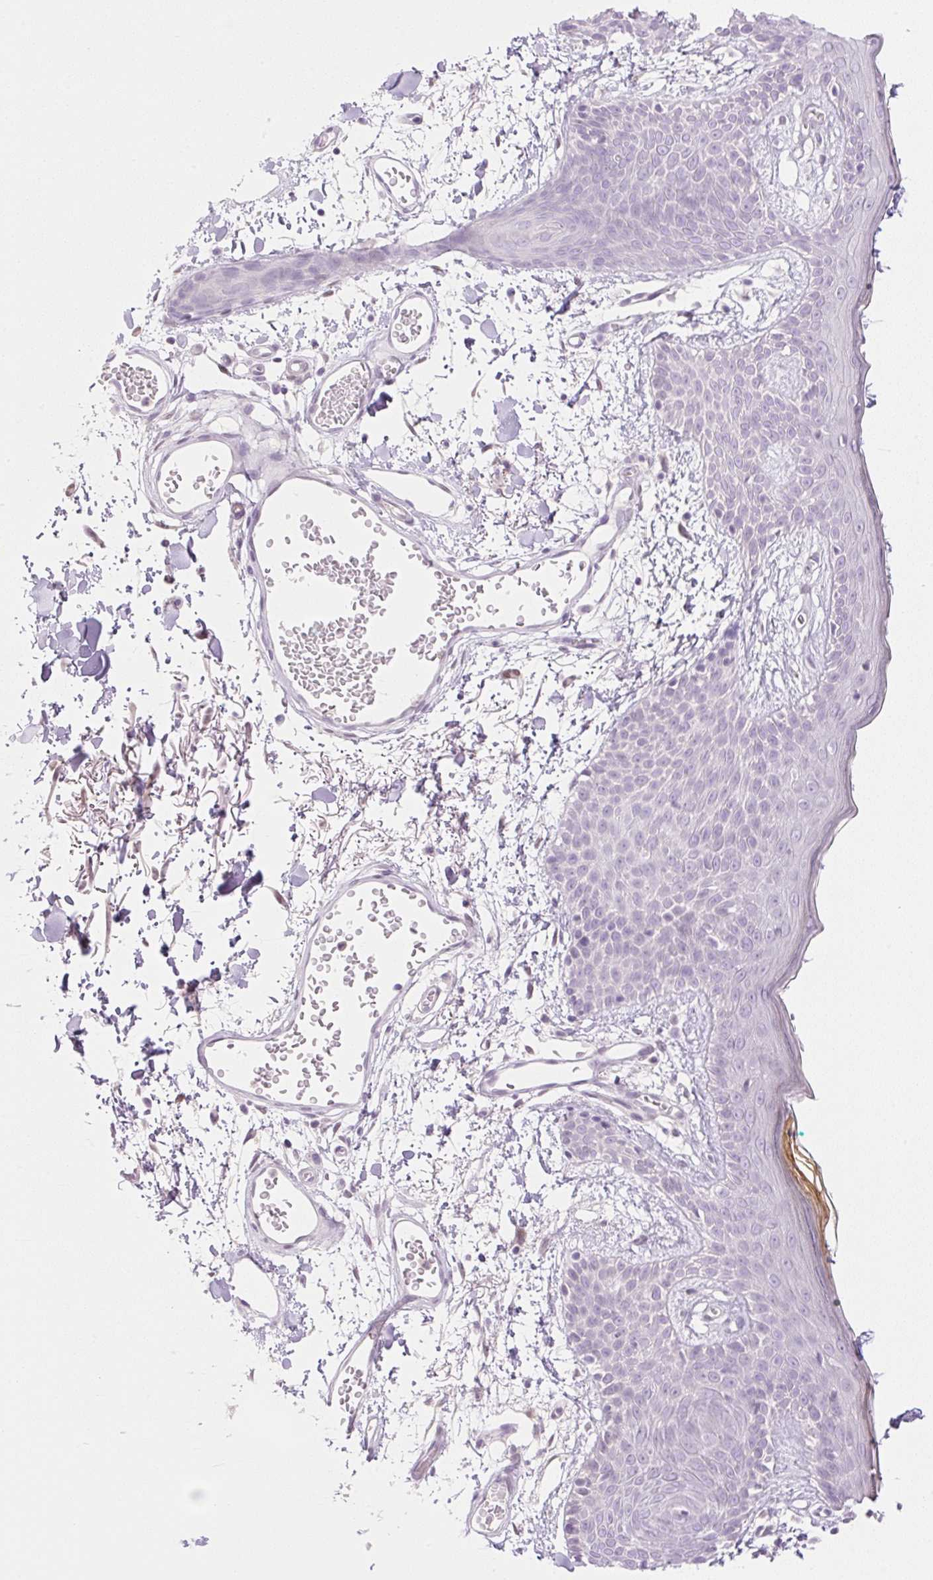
{"staining": {"intensity": "negative", "quantity": "none", "location": "none"}, "tissue": "skin", "cell_type": "Fibroblasts", "image_type": "normal", "snomed": [{"axis": "morphology", "description": "Normal tissue, NOS"}, {"axis": "topography", "description": "Skin"}], "caption": "Skin was stained to show a protein in brown. There is no significant expression in fibroblasts. The staining was performed using DAB (3,3'-diaminobenzidine) to visualize the protein expression in brown, while the nuclei were stained in blue with hematoxylin (Magnification: 20x).", "gene": "TBX15", "patient": {"sex": "male", "age": 79}}